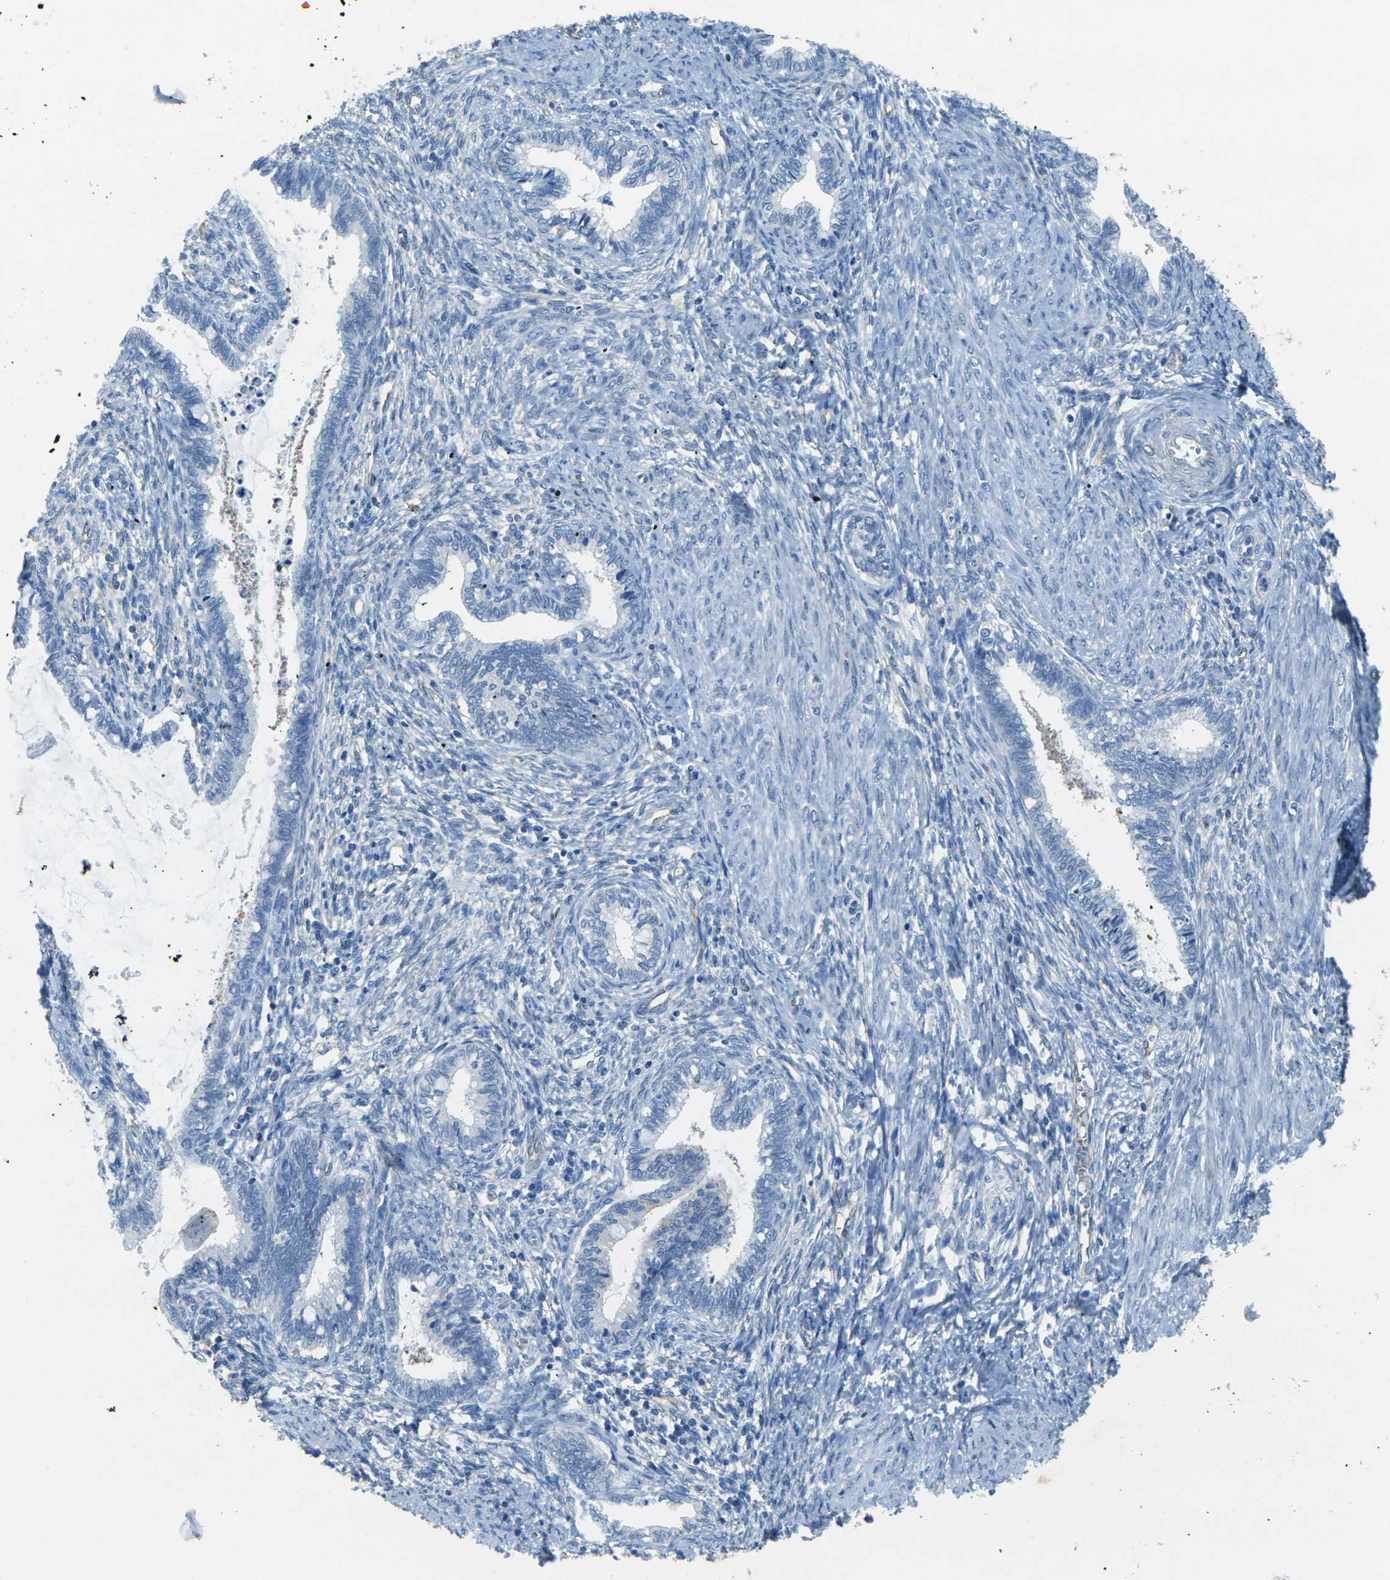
{"staining": {"intensity": "negative", "quantity": "none", "location": "none"}, "tissue": "cervical cancer", "cell_type": "Tumor cells", "image_type": "cancer", "snomed": [{"axis": "morphology", "description": "Adenocarcinoma, NOS"}, {"axis": "topography", "description": "Cervix"}], "caption": "Image shows no protein positivity in tumor cells of cervical cancer tissue. (Stains: DAB IHC with hematoxylin counter stain, Microscopy: brightfield microscopy at high magnification).", "gene": "SORT1", "patient": {"sex": "female", "age": 44}}